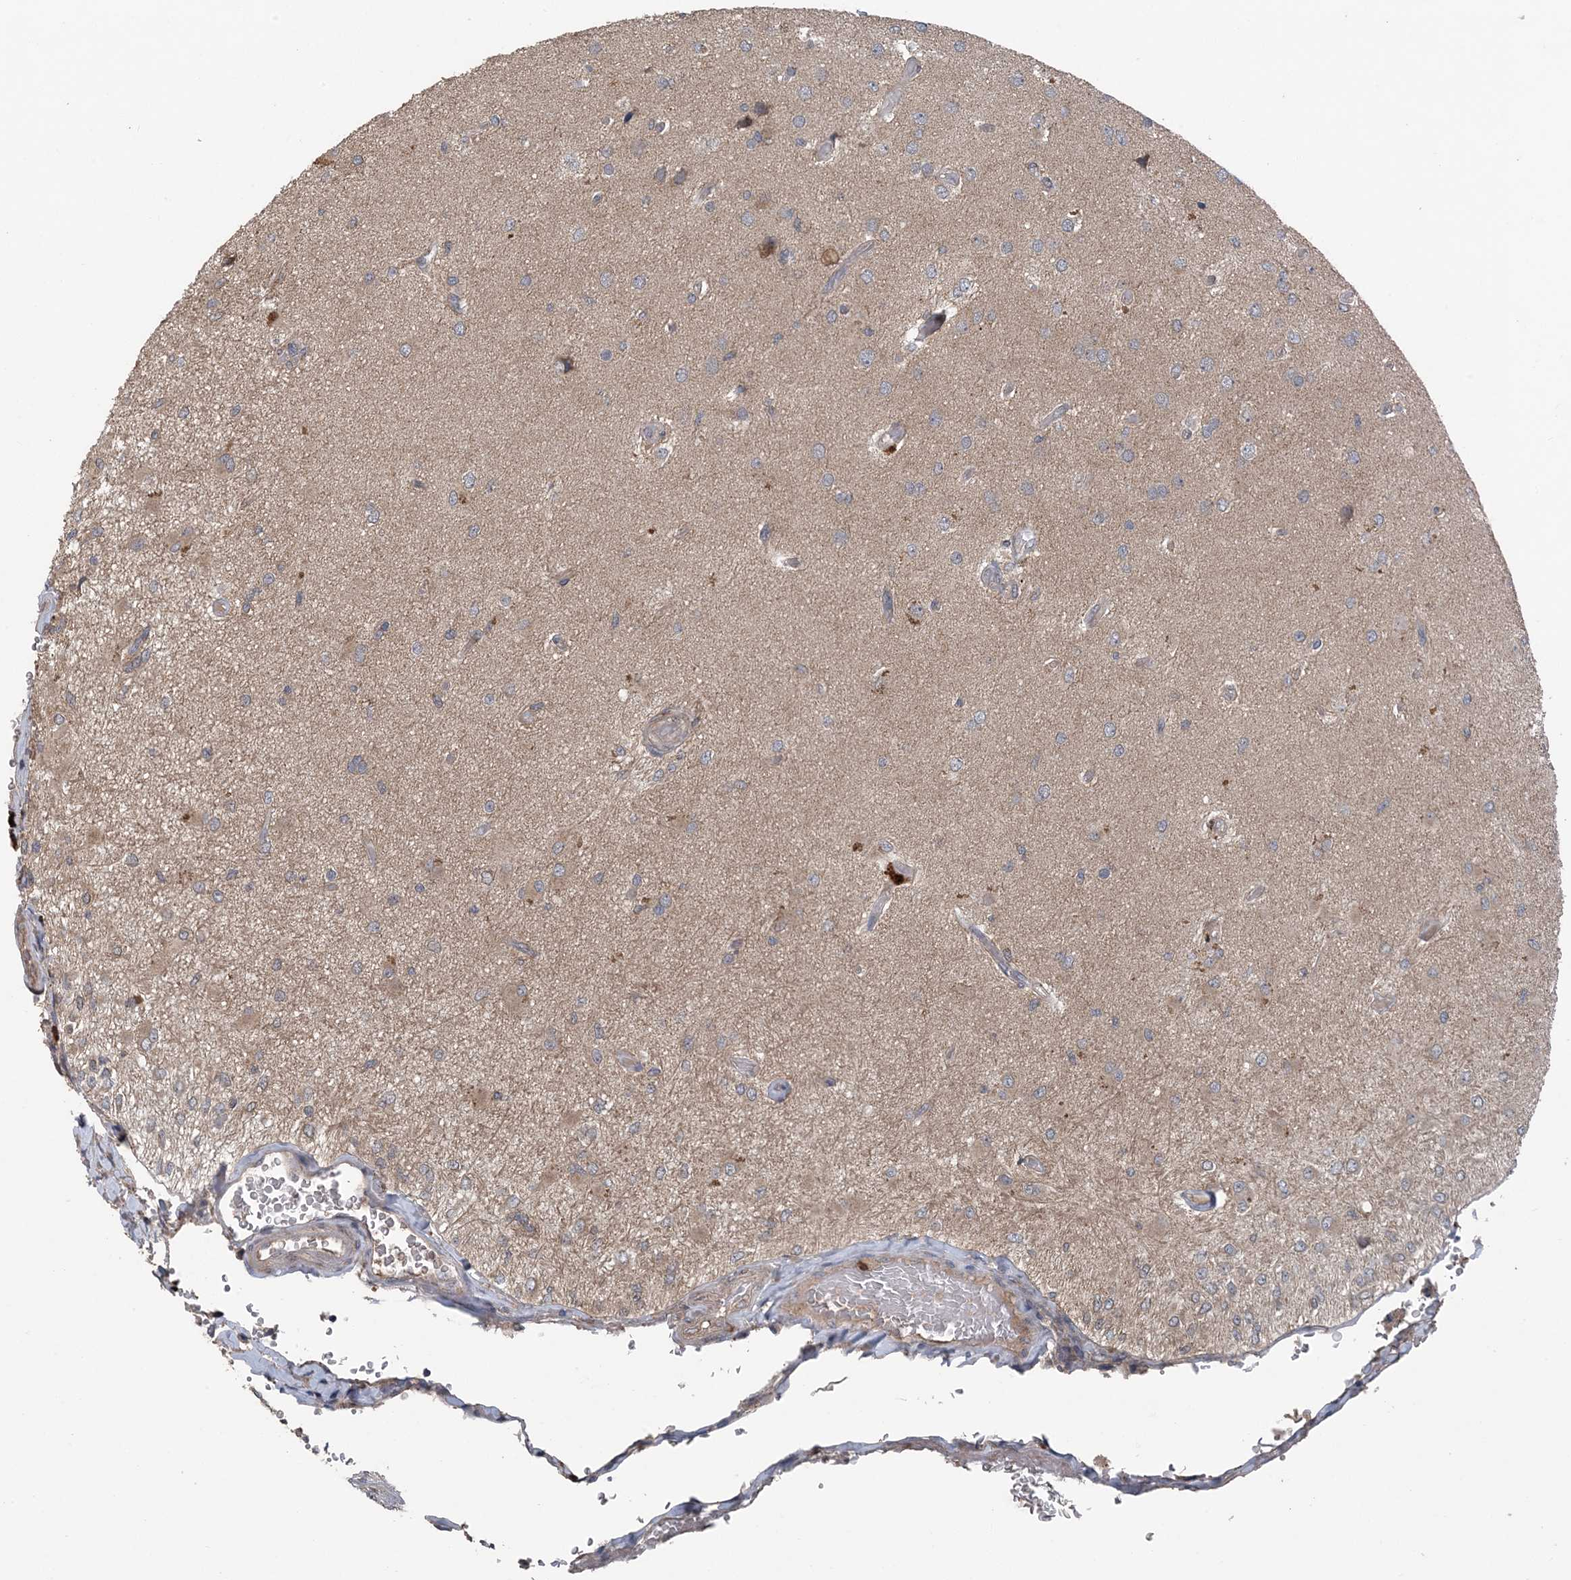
{"staining": {"intensity": "weak", "quantity": ">75%", "location": "cytoplasmic/membranous"}, "tissue": "glioma", "cell_type": "Tumor cells", "image_type": "cancer", "snomed": [{"axis": "morphology", "description": "Normal tissue, NOS"}, {"axis": "morphology", "description": "Glioma, malignant, High grade"}, {"axis": "topography", "description": "Cerebral cortex"}], "caption": "High-power microscopy captured an IHC micrograph of glioma, revealing weak cytoplasmic/membranous staining in approximately >75% of tumor cells.", "gene": "MYO9B", "patient": {"sex": "male", "age": 77}}